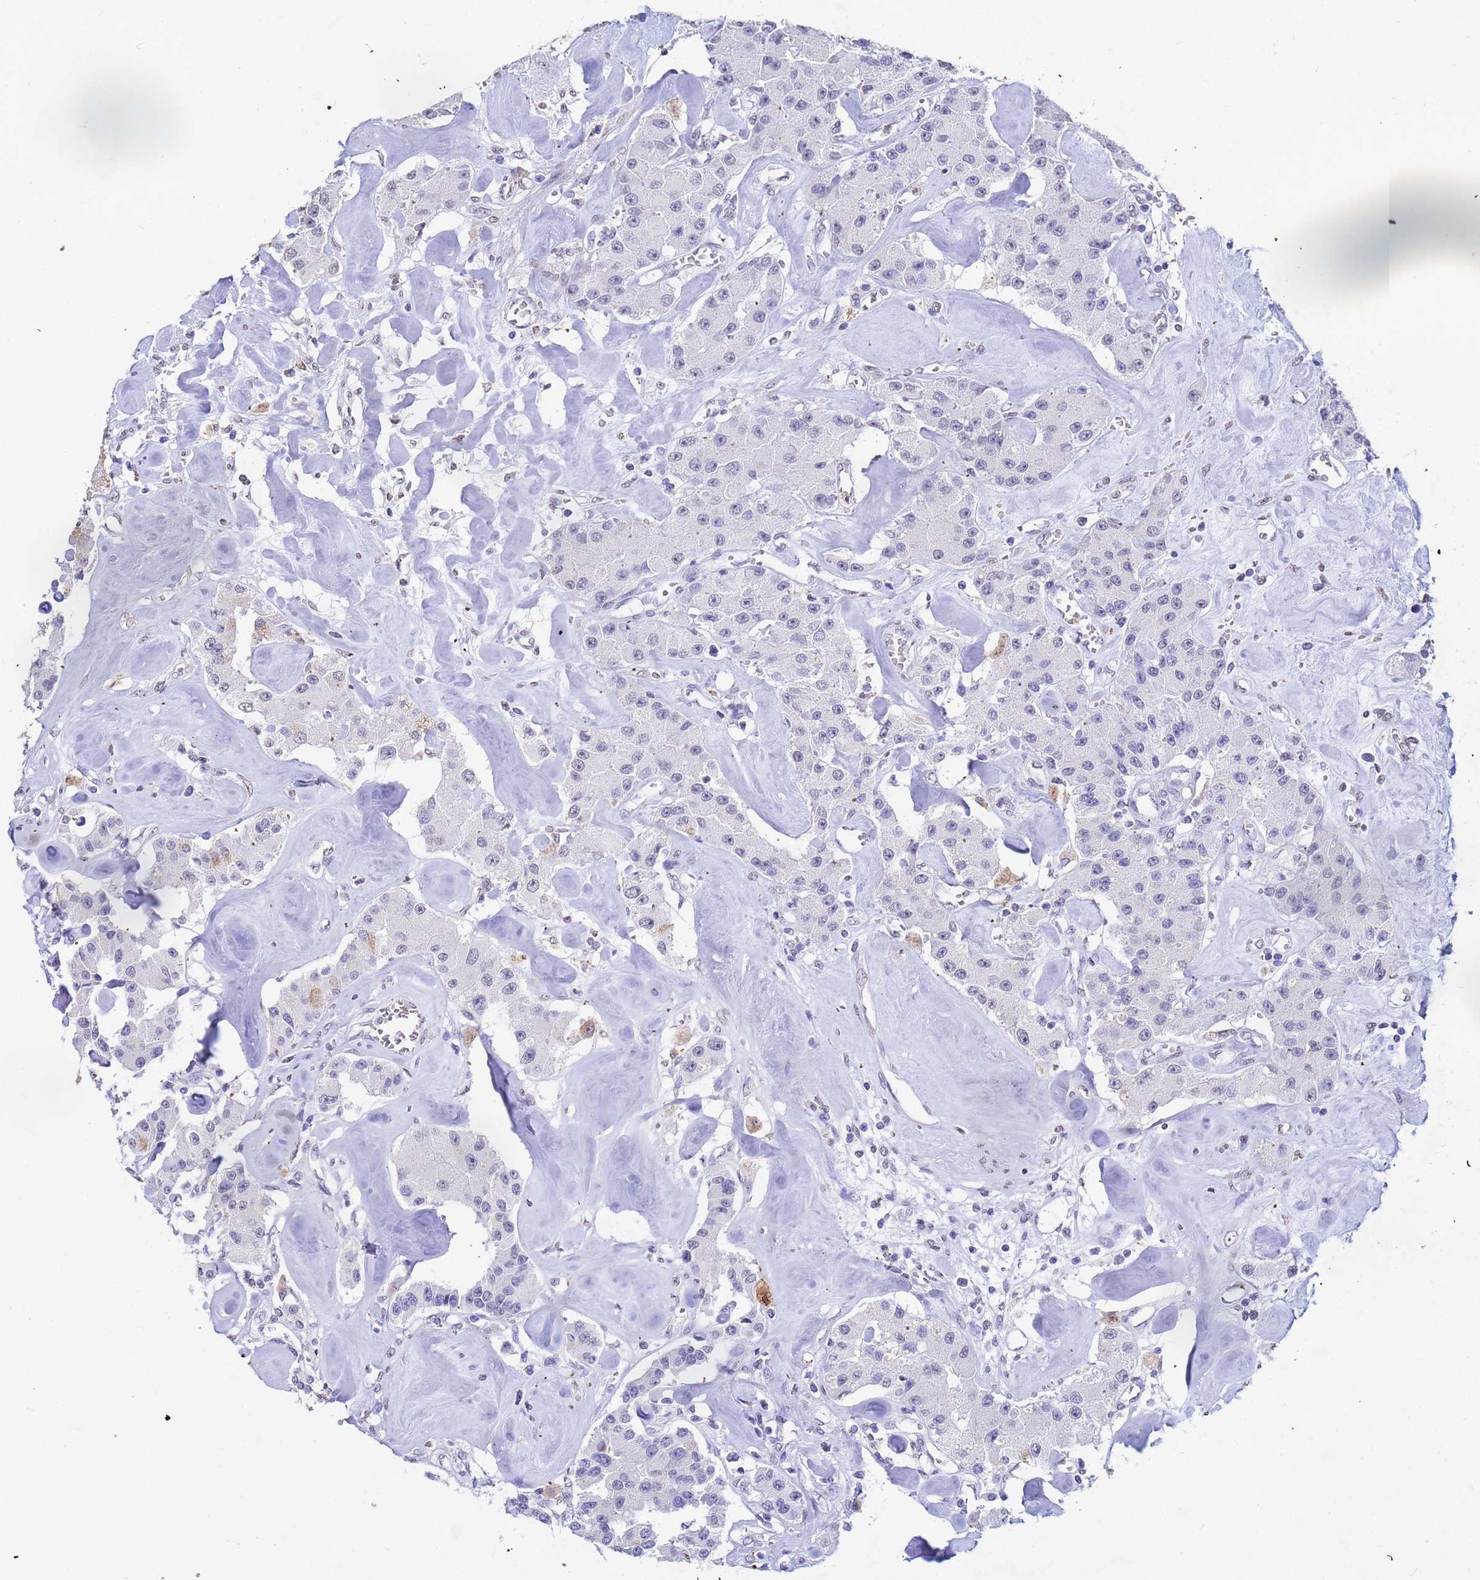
{"staining": {"intensity": "negative", "quantity": "none", "location": "none"}, "tissue": "carcinoid", "cell_type": "Tumor cells", "image_type": "cancer", "snomed": [{"axis": "morphology", "description": "Carcinoid, malignant, NOS"}, {"axis": "topography", "description": "Pancreas"}], "caption": "Immunohistochemical staining of carcinoid exhibits no significant positivity in tumor cells. (DAB (3,3'-diaminobenzidine) immunohistochemistry with hematoxylin counter stain).", "gene": "CSTB", "patient": {"sex": "male", "age": 41}}